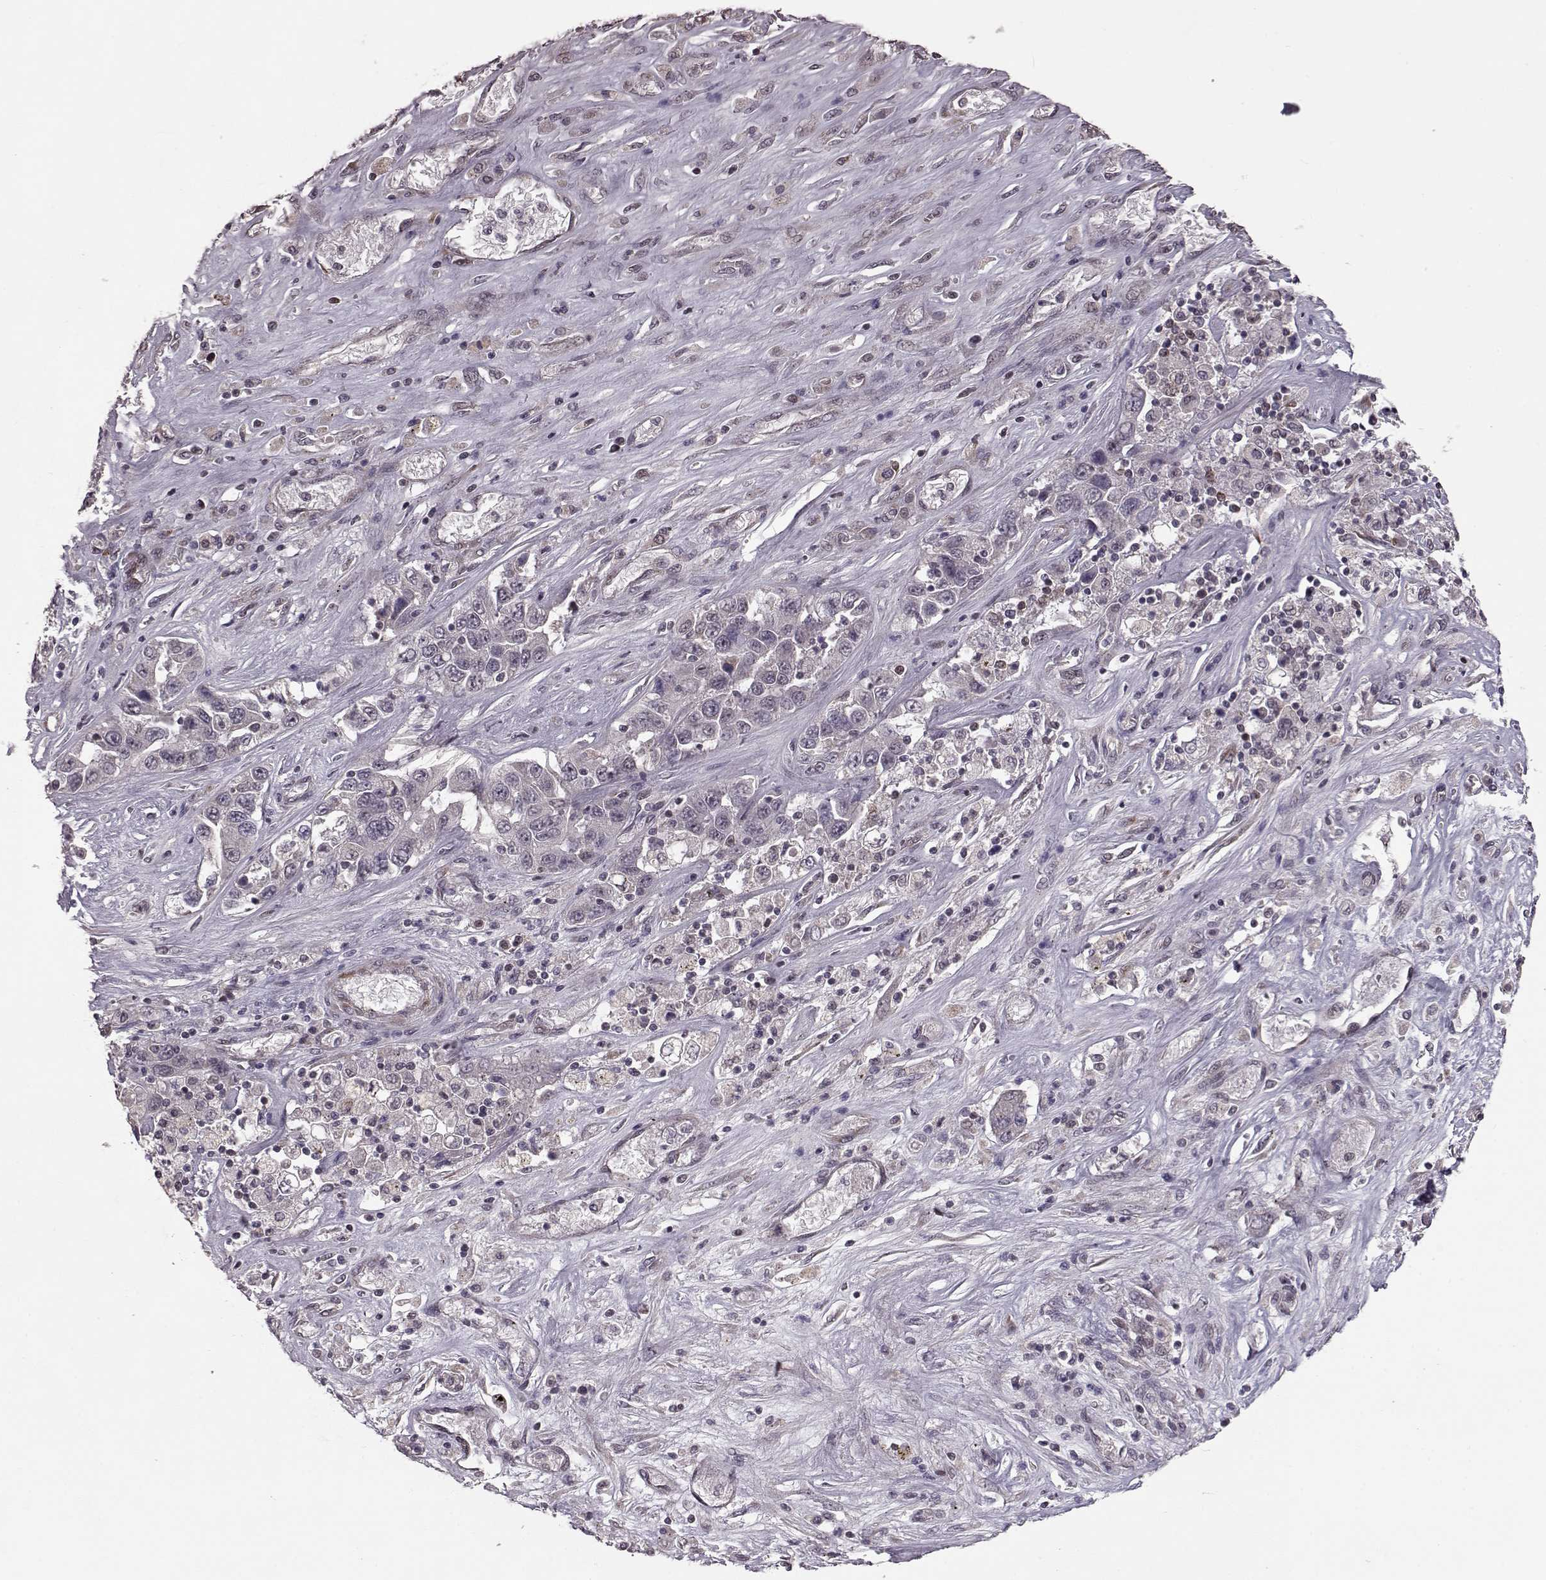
{"staining": {"intensity": "negative", "quantity": "none", "location": "none"}, "tissue": "liver cancer", "cell_type": "Tumor cells", "image_type": "cancer", "snomed": [{"axis": "morphology", "description": "Cholangiocarcinoma"}, {"axis": "topography", "description": "Liver"}], "caption": "Tumor cells show no significant protein staining in cholangiocarcinoma (liver).", "gene": "ELOVL5", "patient": {"sex": "female", "age": 52}}